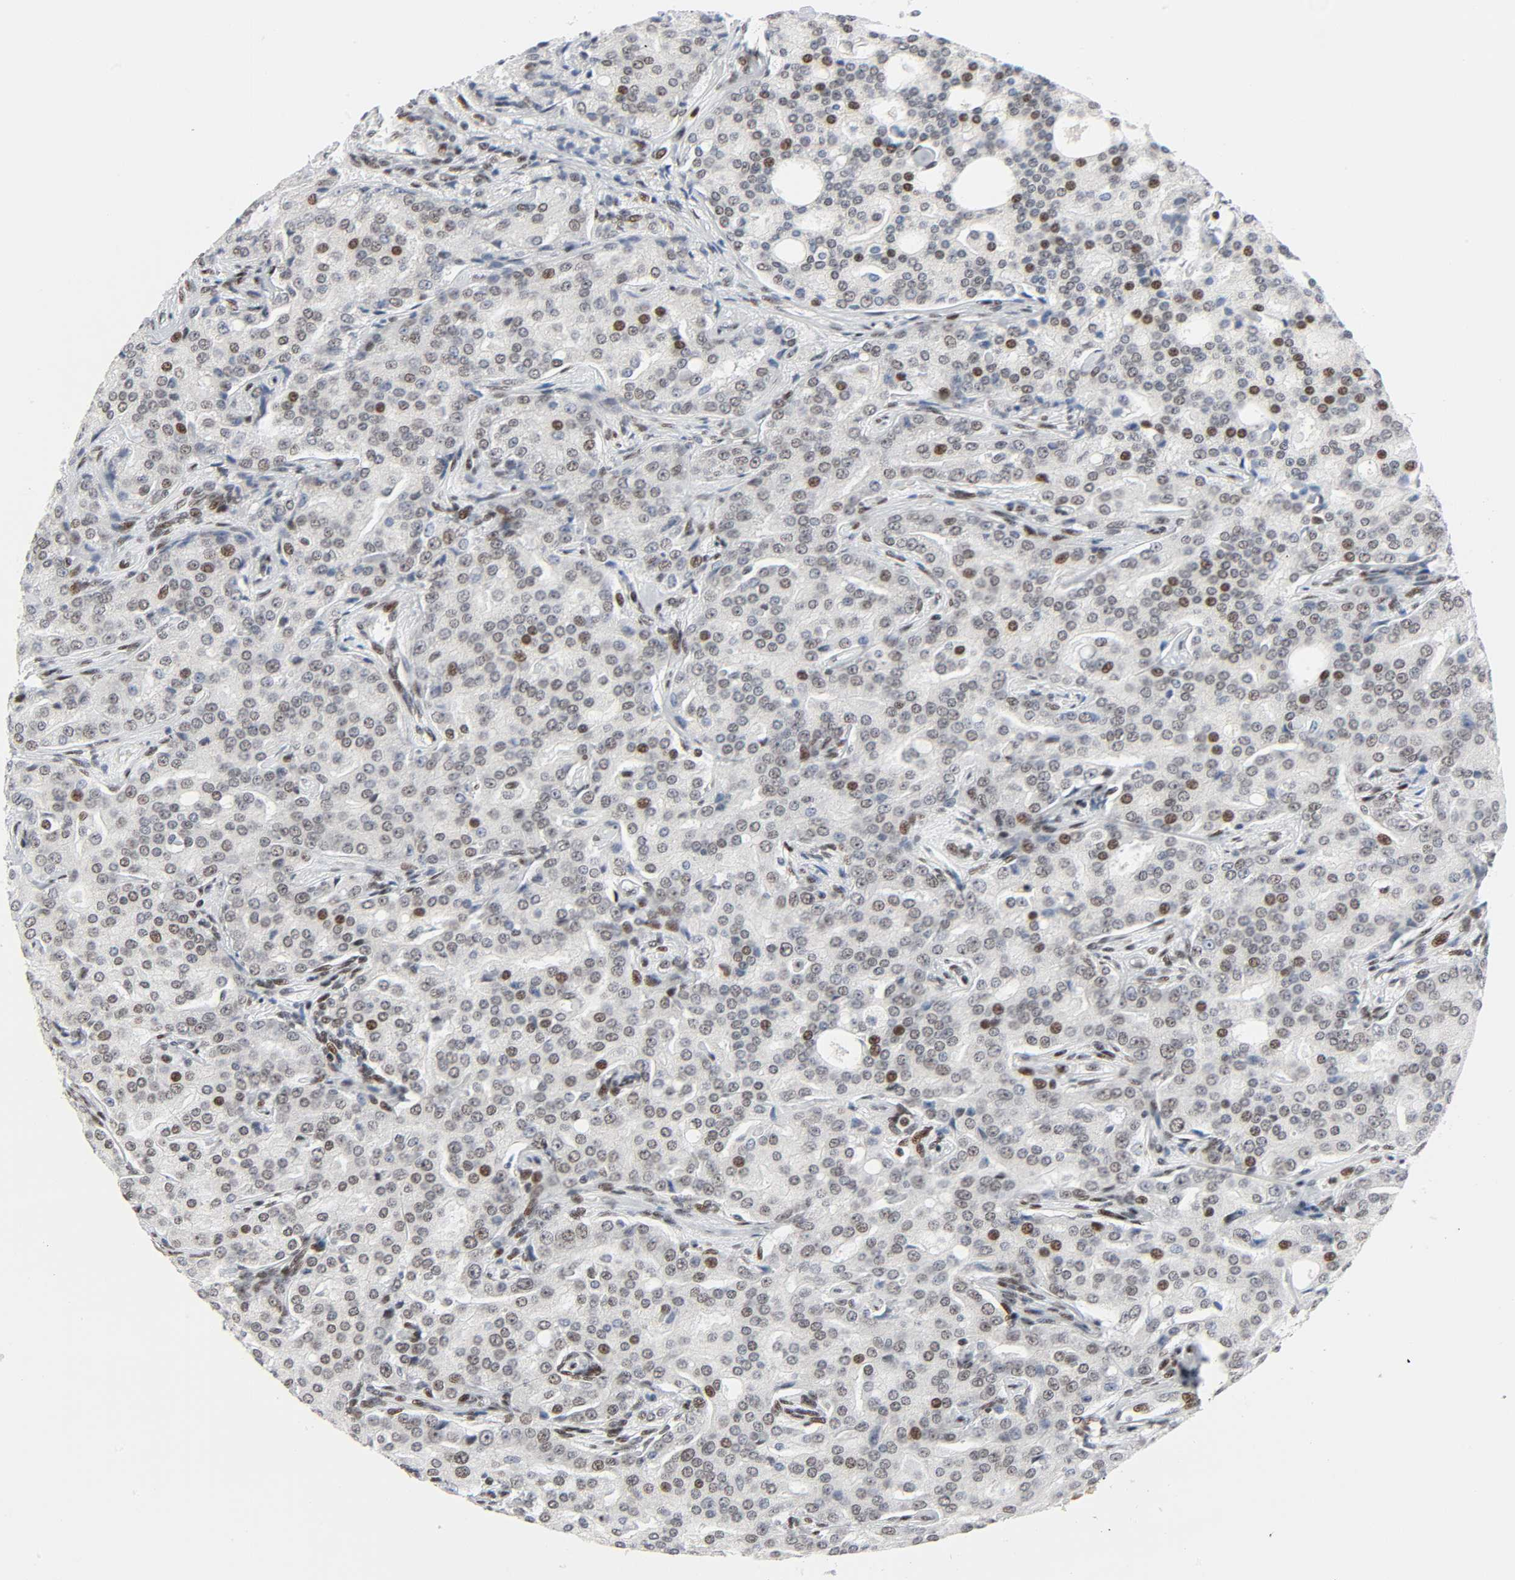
{"staining": {"intensity": "moderate", "quantity": "25%-75%", "location": "nuclear"}, "tissue": "prostate cancer", "cell_type": "Tumor cells", "image_type": "cancer", "snomed": [{"axis": "morphology", "description": "Adenocarcinoma, High grade"}, {"axis": "topography", "description": "Prostate"}], "caption": "Prostate cancer stained with a brown dye displays moderate nuclear positive staining in about 25%-75% of tumor cells.", "gene": "CREBBP", "patient": {"sex": "male", "age": 72}}